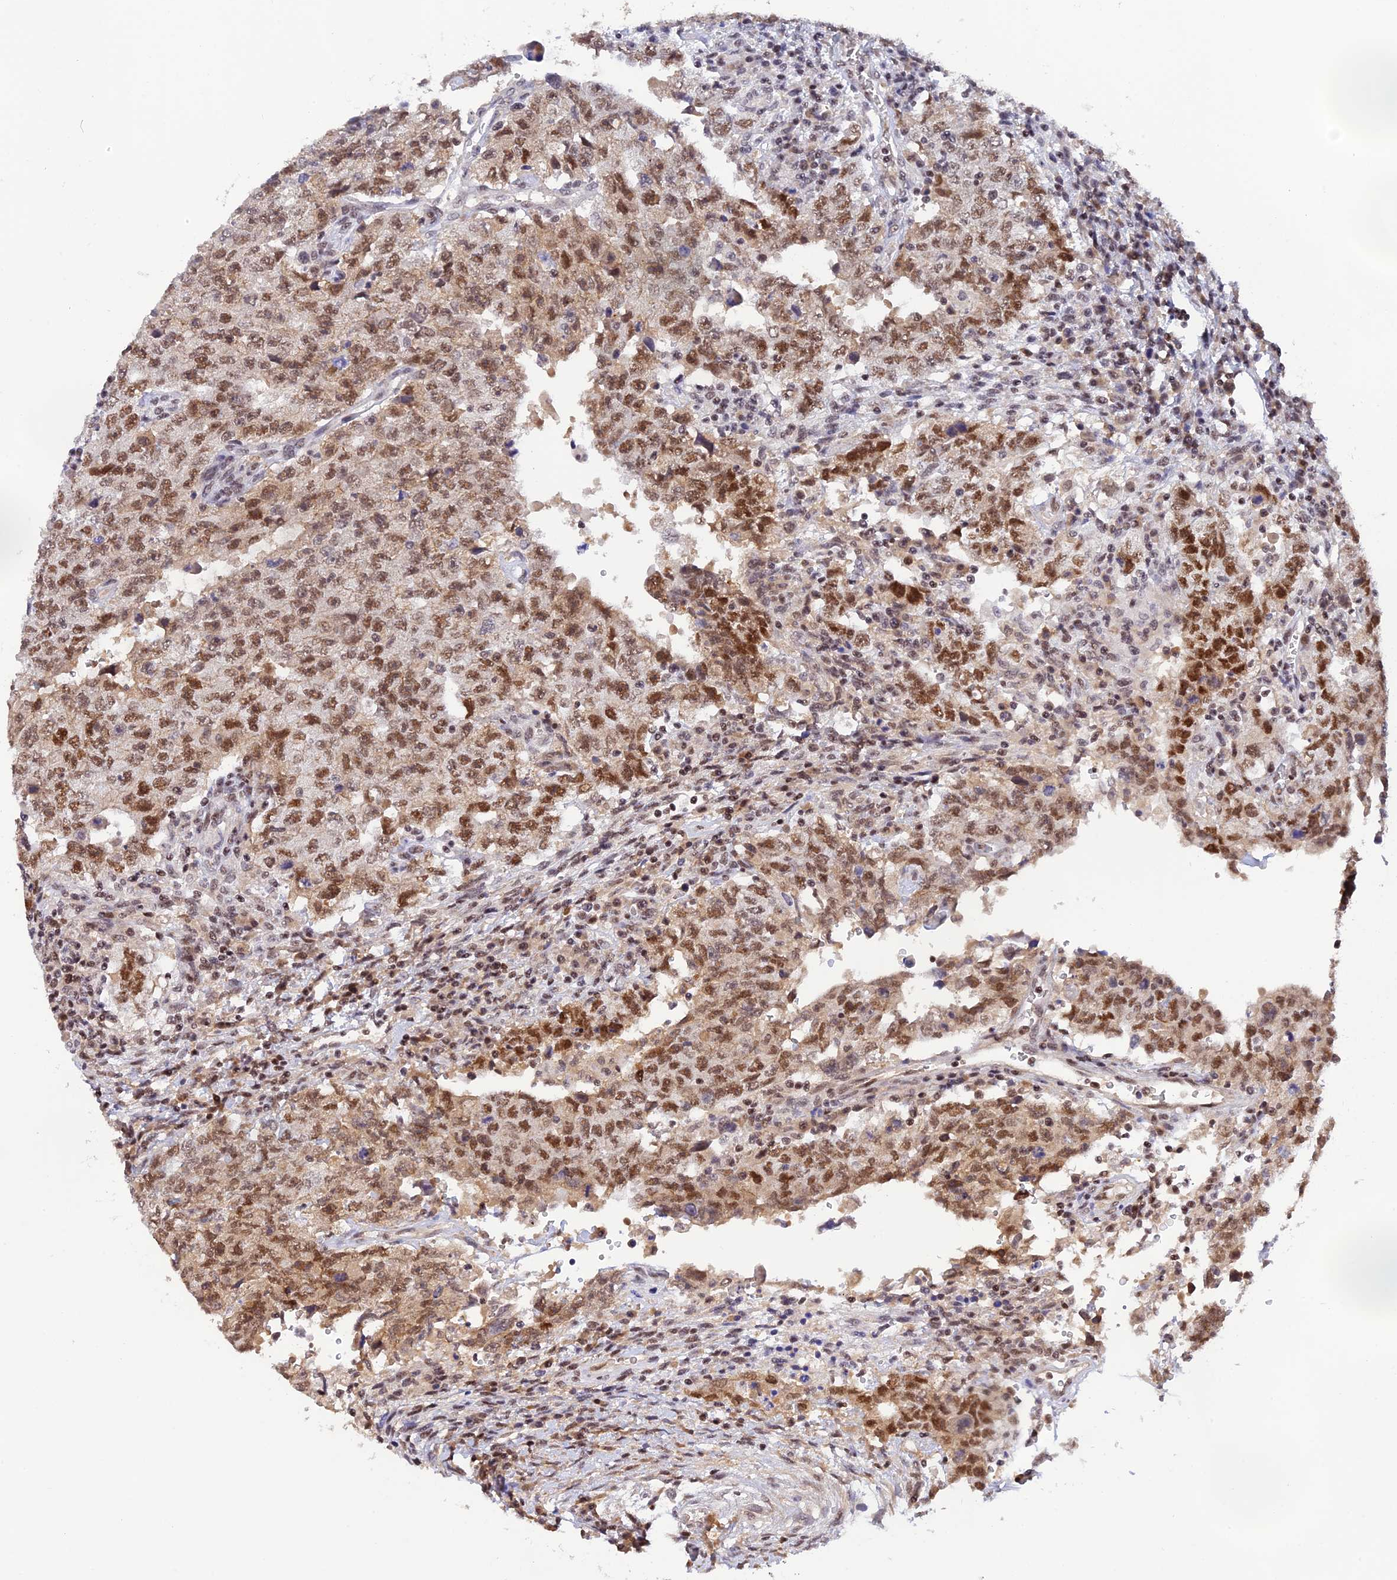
{"staining": {"intensity": "moderate", "quantity": ">75%", "location": "nuclear"}, "tissue": "testis cancer", "cell_type": "Tumor cells", "image_type": "cancer", "snomed": [{"axis": "morphology", "description": "Carcinoma, Embryonal, NOS"}, {"axis": "topography", "description": "Testis"}], "caption": "The micrograph demonstrates staining of testis cancer, revealing moderate nuclear protein expression (brown color) within tumor cells.", "gene": "THAP11", "patient": {"sex": "male", "age": 26}}